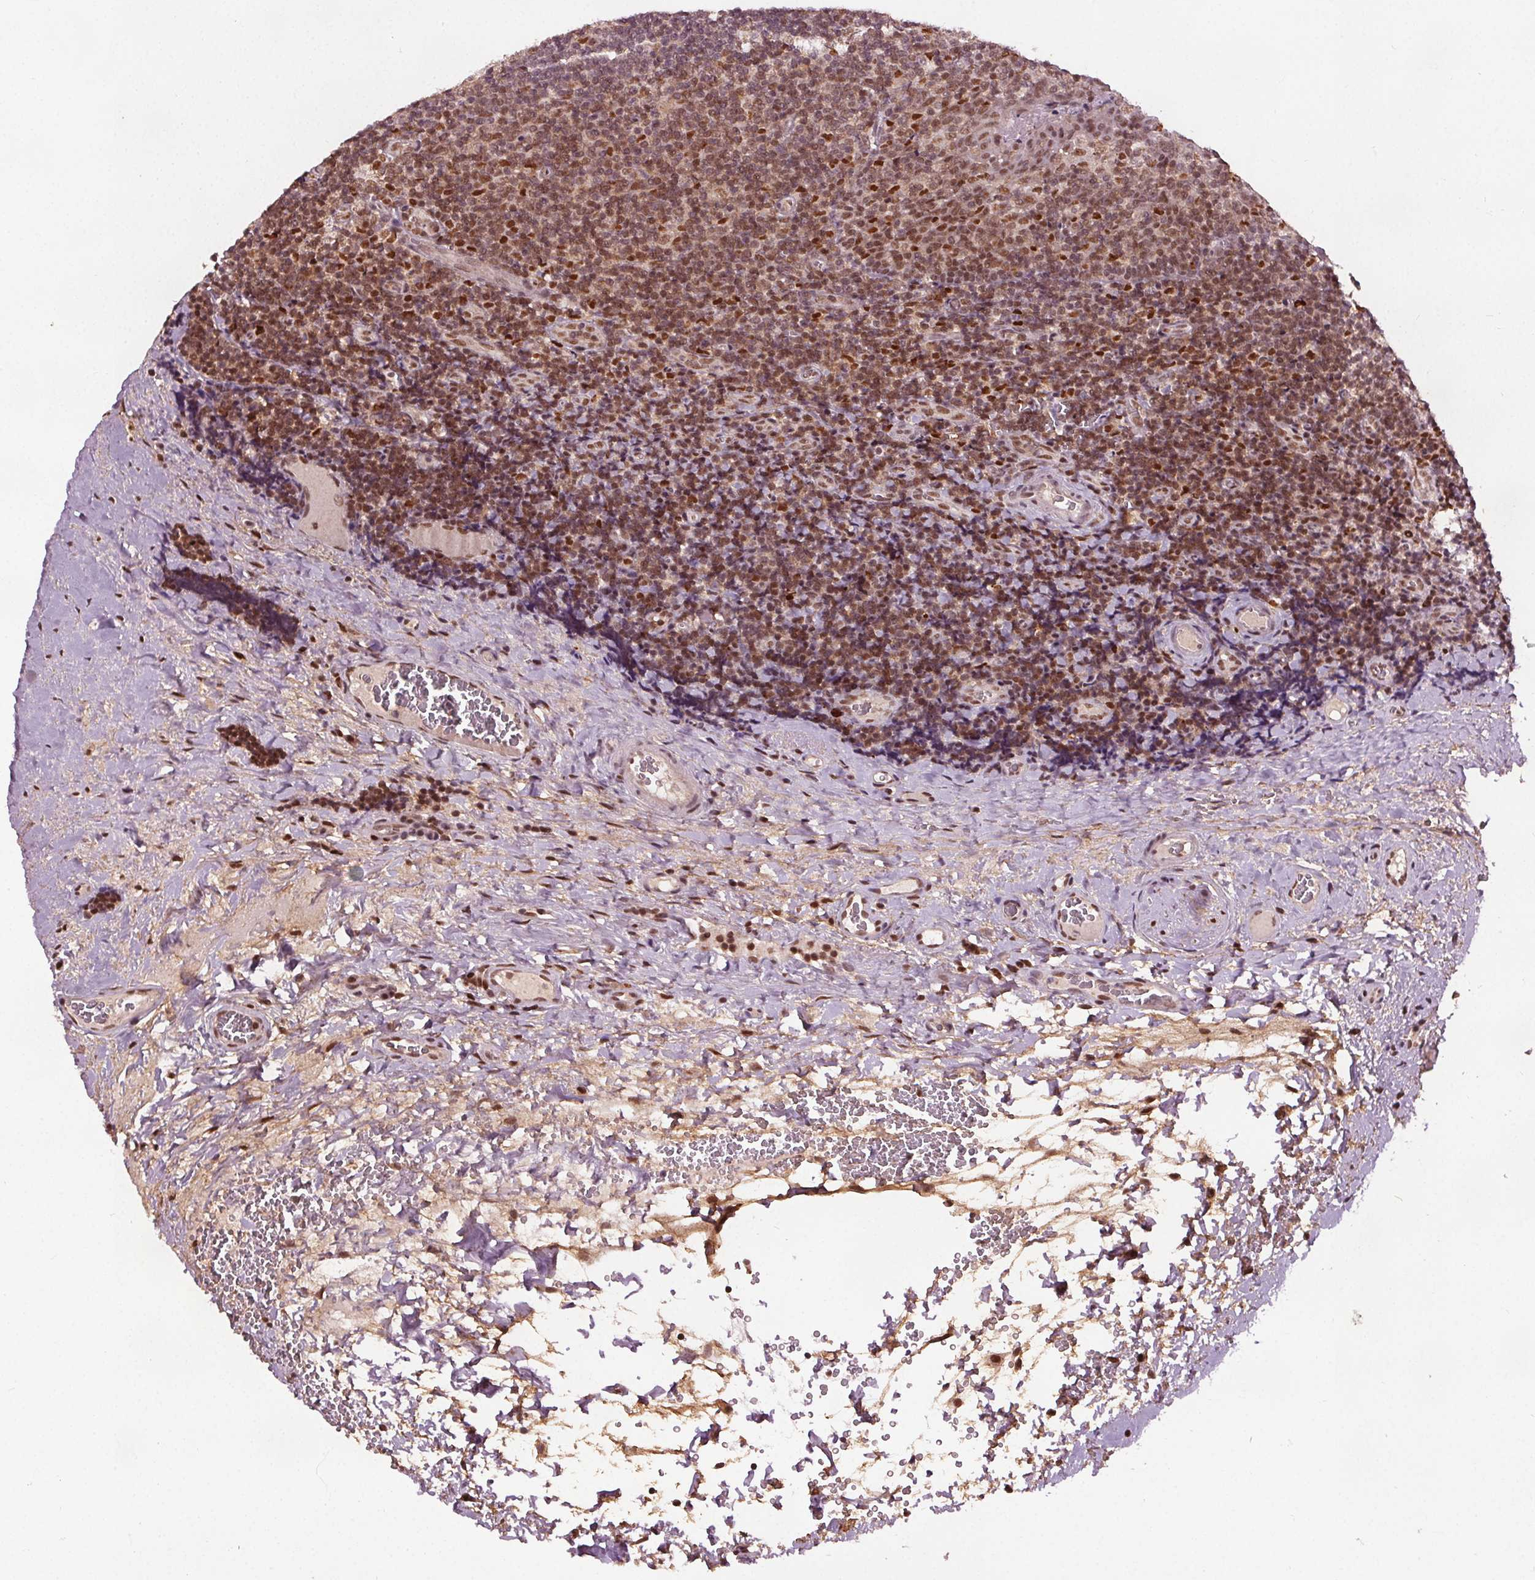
{"staining": {"intensity": "moderate", "quantity": "<25%", "location": "nuclear"}, "tissue": "tonsil", "cell_type": "Germinal center cells", "image_type": "normal", "snomed": [{"axis": "morphology", "description": "Normal tissue, NOS"}, {"axis": "morphology", "description": "Inflammation, NOS"}, {"axis": "topography", "description": "Tonsil"}], "caption": "Human tonsil stained for a protein (brown) reveals moderate nuclear positive staining in about <25% of germinal center cells.", "gene": "DDX11", "patient": {"sex": "female", "age": 31}}